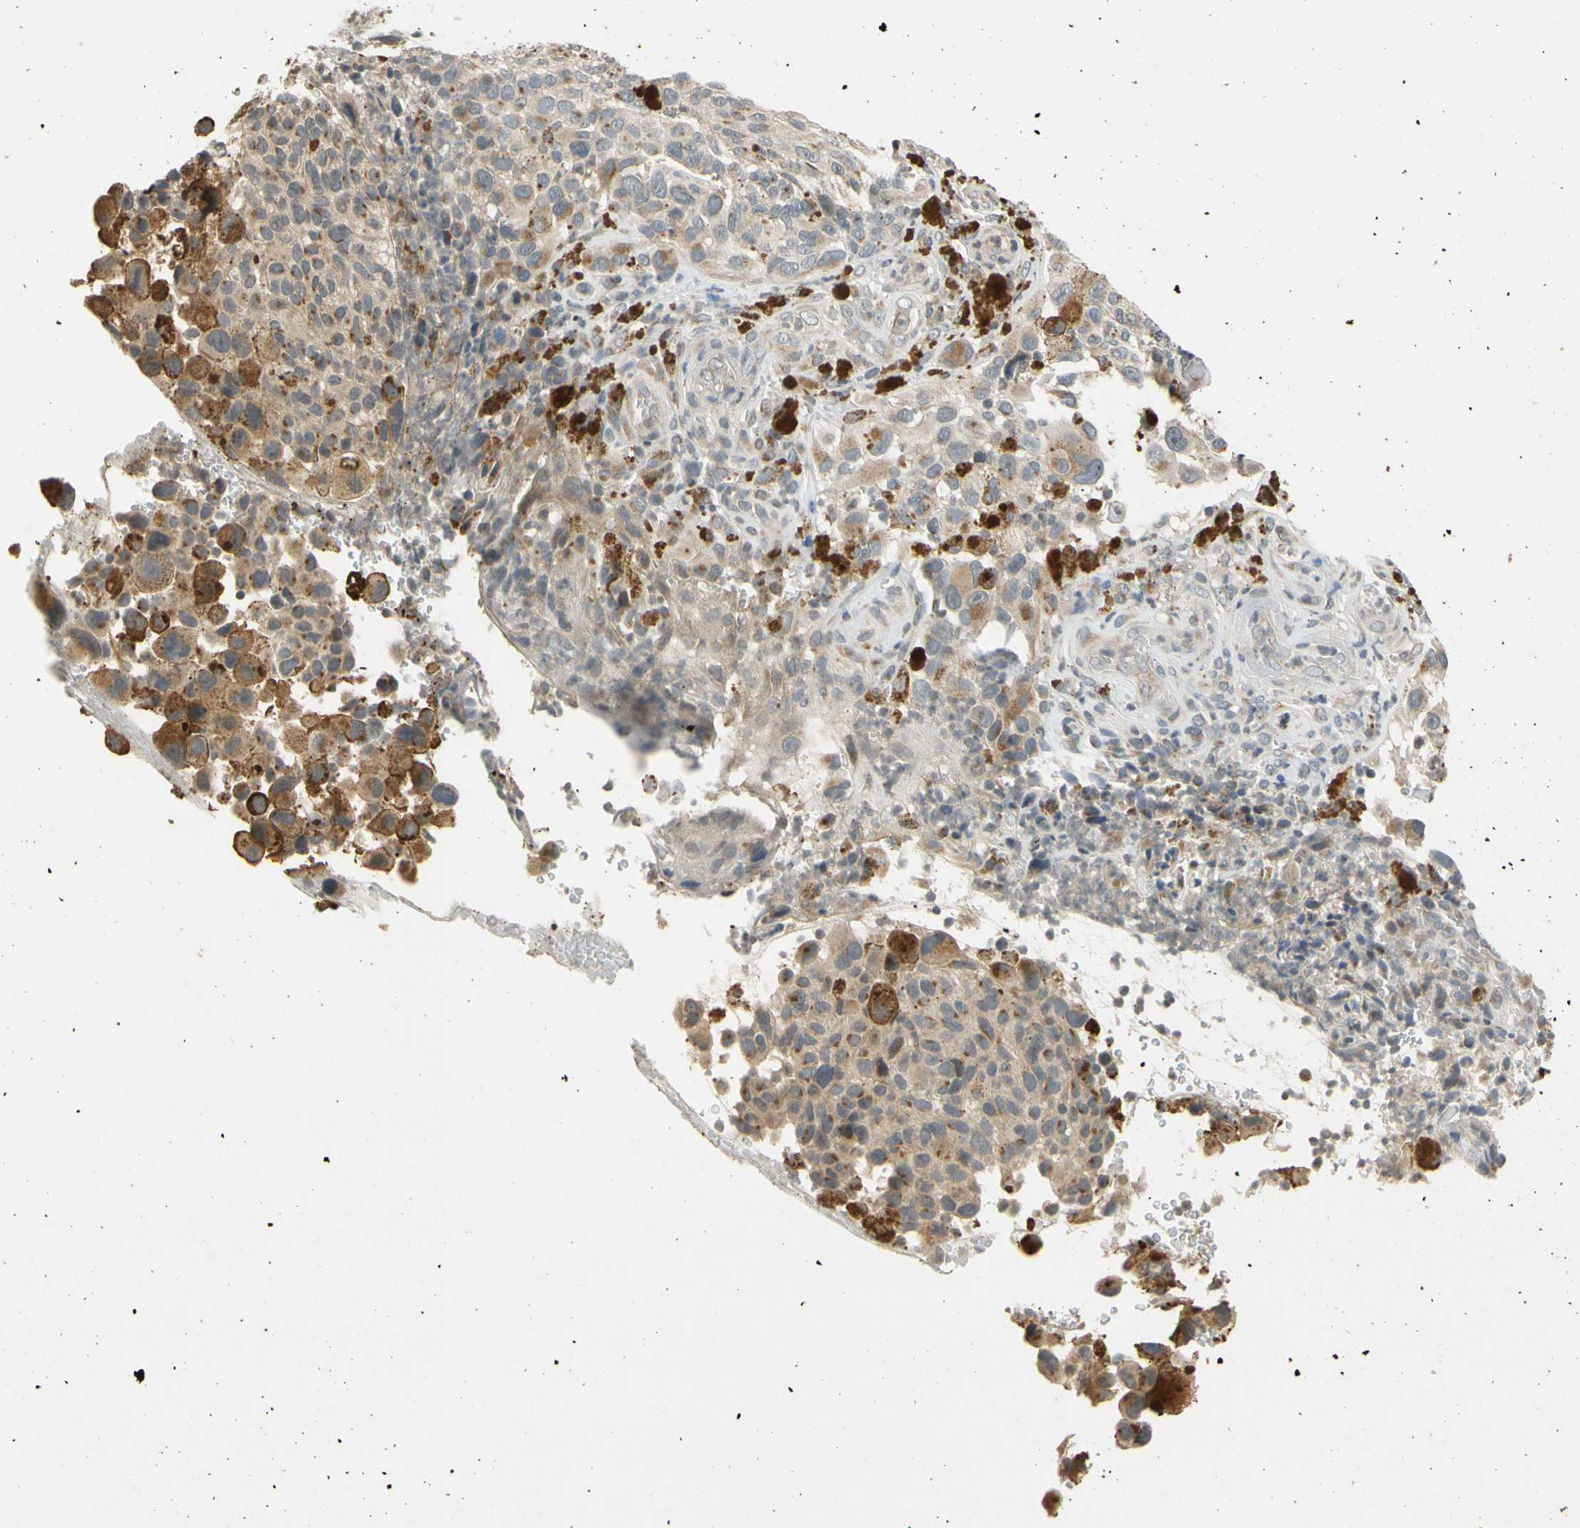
{"staining": {"intensity": "moderate", "quantity": ">75%", "location": "cytoplasmic/membranous"}, "tissue": "melanoma", "cell_type": "Tumor cells", "image_type": "cancer", "snomed": [{"axis": "morphology", "description": "Malignant melanoma, NOS"}, {"axis": "topography", "description": "Skin"}], "caption": "Immunohistochemical staining of human malignant melanoma demonstrates medium levels of moderate cytoplasmic/membranous staining in approximately >75% of tumor cells.", "gene": "ATP2C1", "patient": {"sex": "female", "age": 73}}